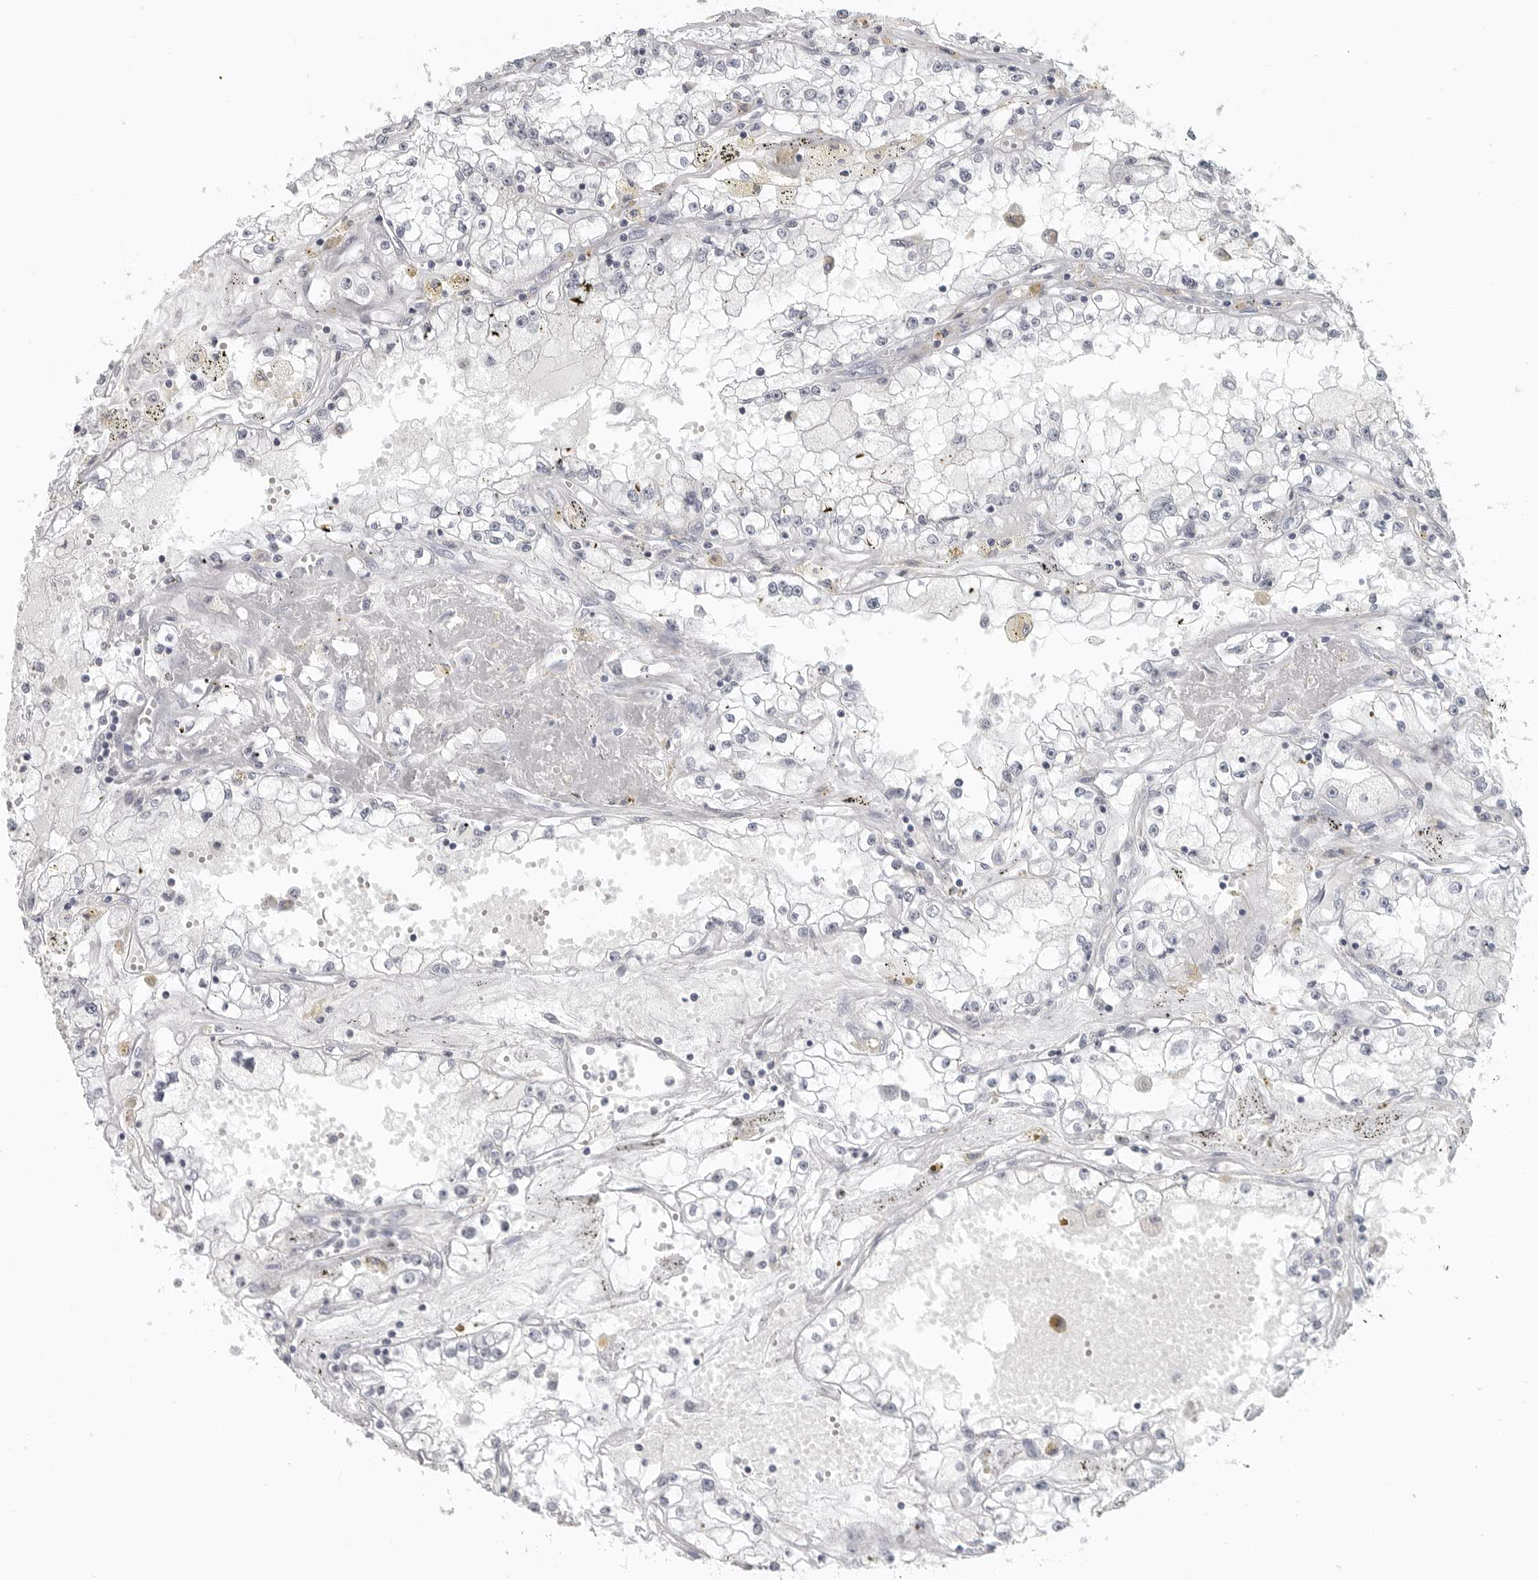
{"staining": {"intensity": "negative", "quantity": "none", "location": "none"}, "tissue": "renal cancer", "cell_type": "Tumor cells", "image_type": "cancer", "snomed": [{"axis": "morphology", "description": "Adenocarcinoma, NOS"}, {"axis": "topography", "description": "Kidney"}], "caption": "IHC photomicrograph of neoplastic tissue: human renal adenocarcinoma stained with DAB shows no significant protein staining in tumor cells.", "gene": "BPIFA1", "patient": {"sex": "male", "age": 56}}